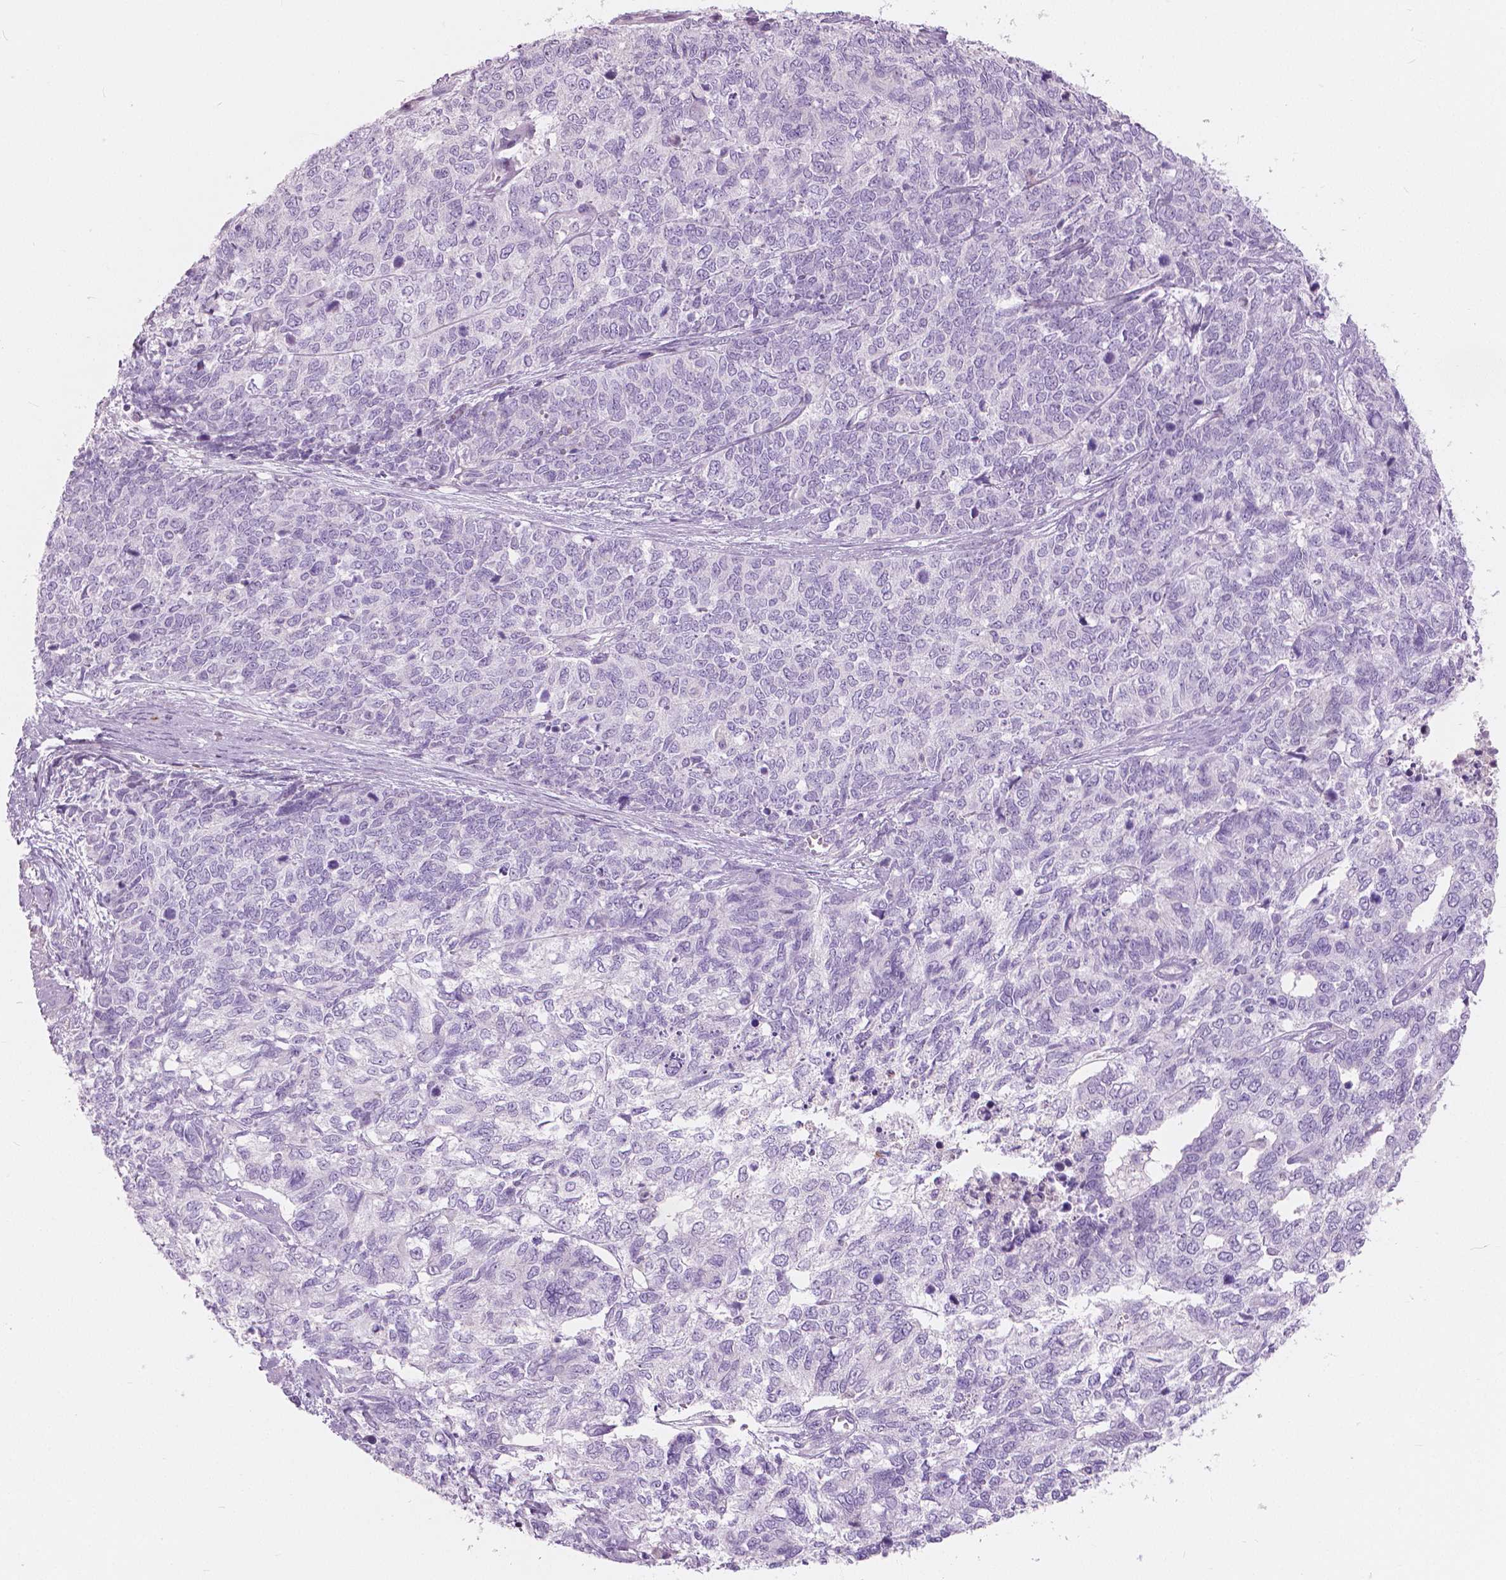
{"staining": {"intensity": "negative", "quantity": "none", "location": "none"}, "tissue": "cervical cancer", "cell_type": "Tumor cells", "image_type": "cancer", "snomed": [{"axis": "morphology", "description": "Adenocarcinoma, NOS"}, {"axis": "topography", "description": "Cervix"}], "caption": "Adenocarcinoma (cervical) stained for a protein using immunohistochemistry shows no expression tumor cells.", "gene": "CXCR2", "patient": {"sex": "female", "age": 63}}